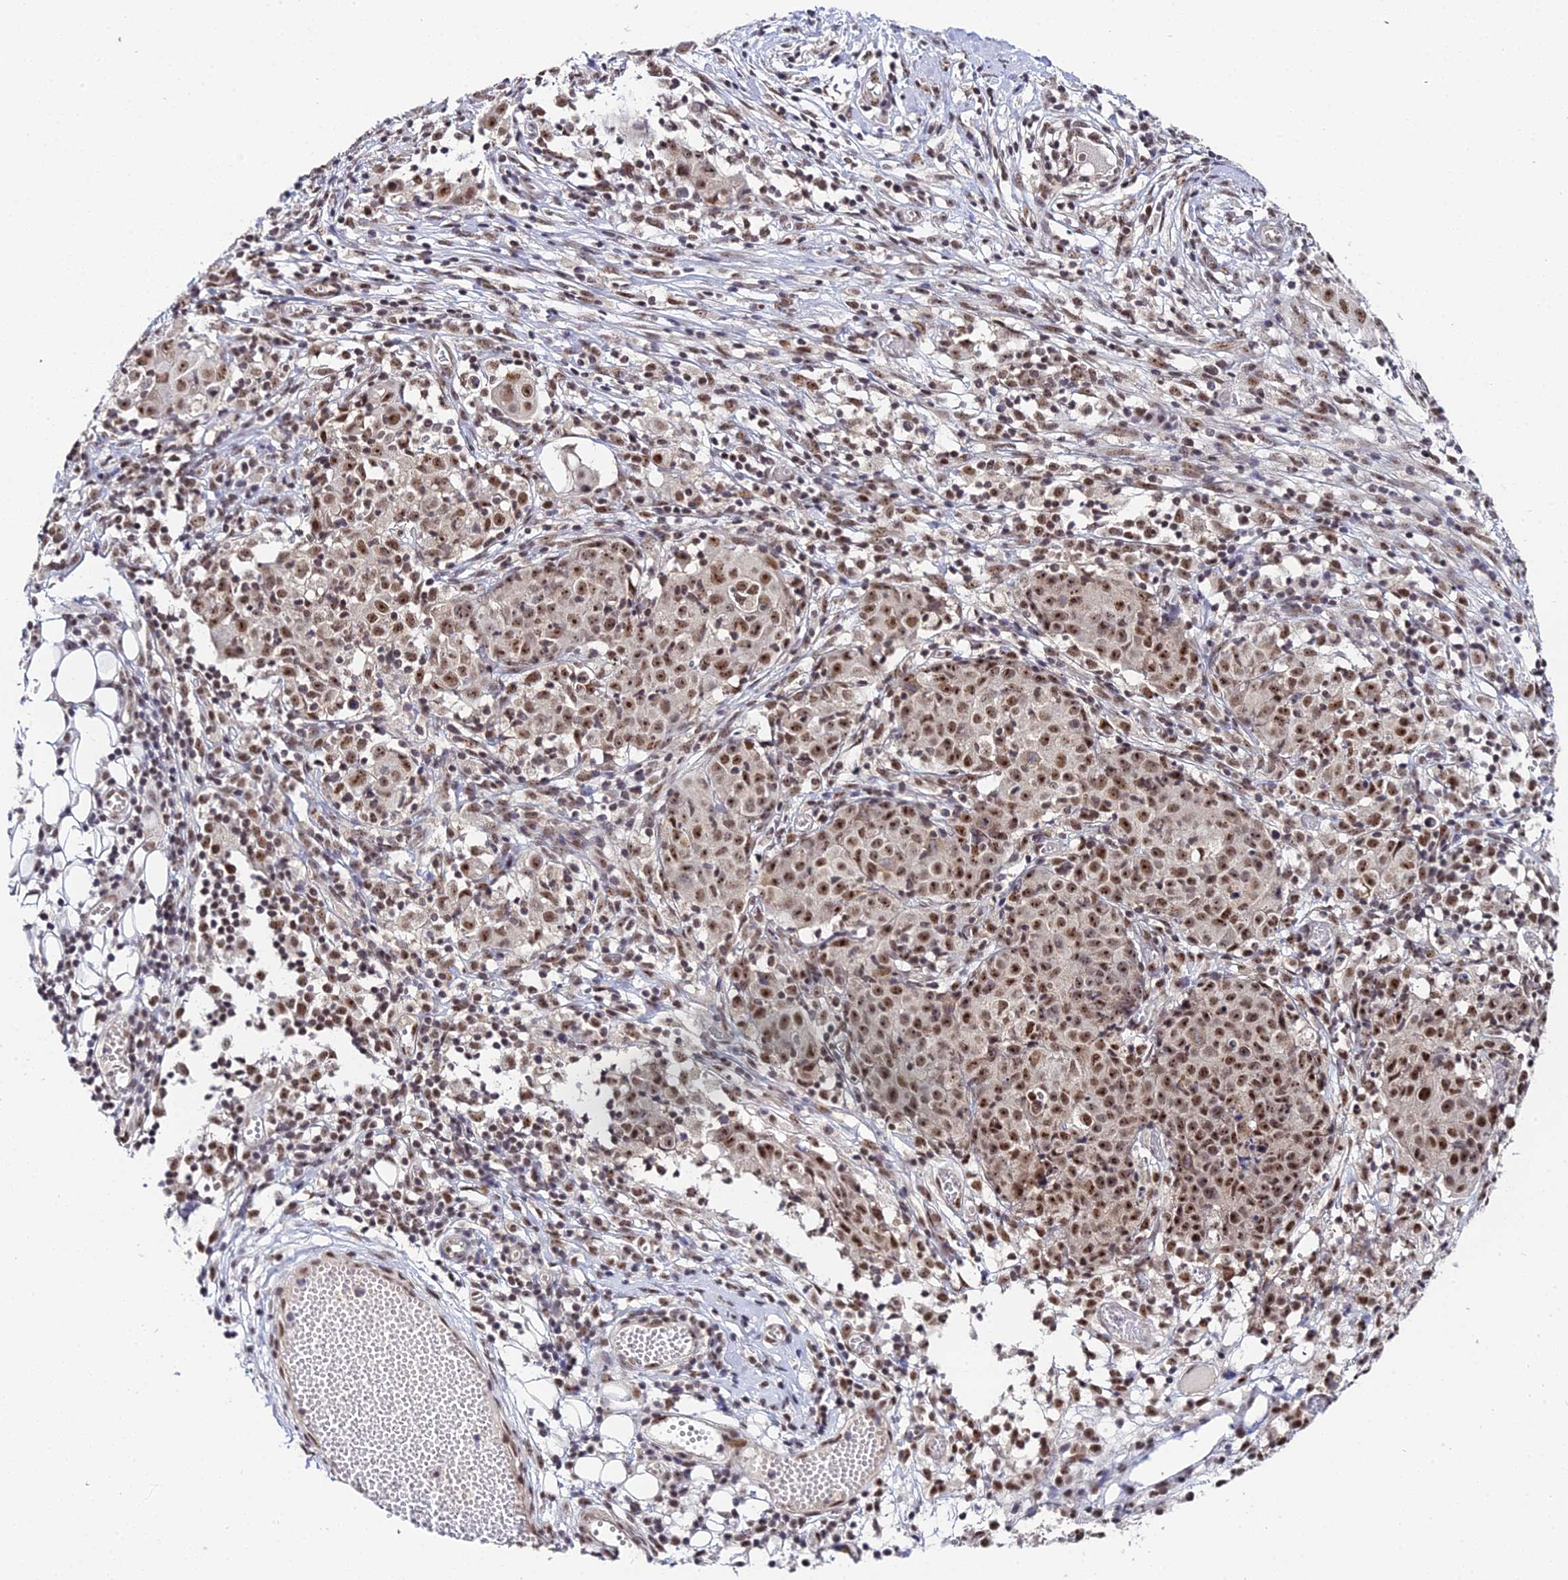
{"staining": {"intensity": "moderate", "quantity": ">75%", "location": "nuclear"}, "tissue": "ovarian cancer", "cell_type": "Tumor cells", "image_type": "cancer", "snomed": [{"axis": "morphology", "description": "Carcinoma, endometroid"}, {"axis": "topography", "description": "Ovary"}], "caption": "IHC histopathology image of human ovarian cancer stained for a protein (brown), which shows medium levels of moderate nuclear expression in about >75% of tumor cells.", "gene": "EXOSC3", "patient": {"sex": "female", "age": 42}}